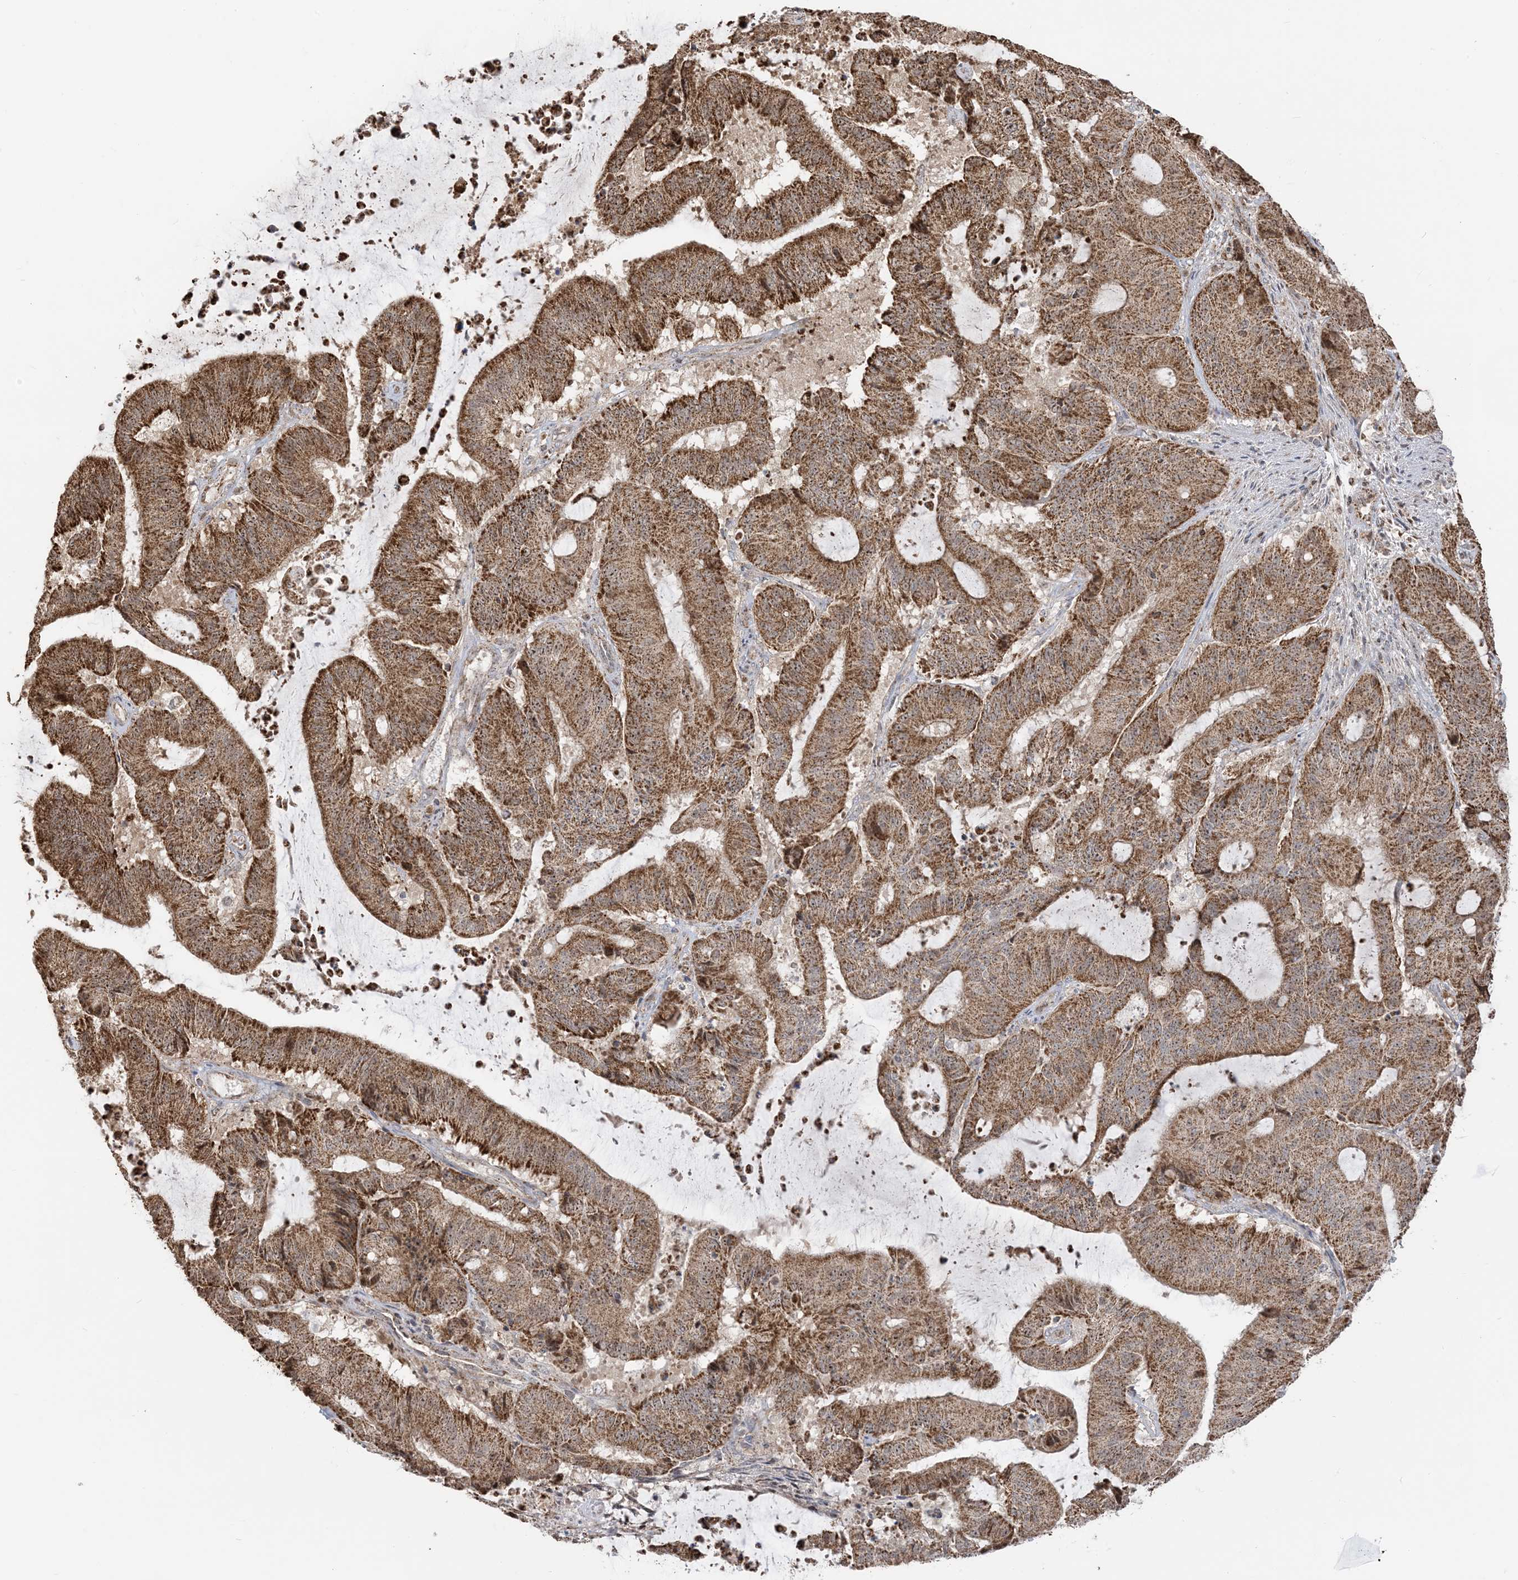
{"staining": {"intensity": "strong", "quantity": ">75%", "location": "cytoplasmic/membranous,nuclear"}, "tissue": "liver cancer", "cell_type": "Tumor cells", "image_type": "cancer", "snomed": [{"axis": "morphology", "description": "Normal tissue, NOS"}, {"axis": "morphology", "description": "Cholangiocarcinoma"}, {"axis": "topography", "description": "Liver"}, {"axis": "topography", "description": "Peripheral nerve tissue"}], "caption": "Human liver cholangiocarcinoma stained for a protein (brown) demonstrates strong cytoplasmic/membranous and nuclear positive staining in about >75% of tumor cells.", "gene": "MAPKBP1", "patient": {"sex": "female", "age": 73}}